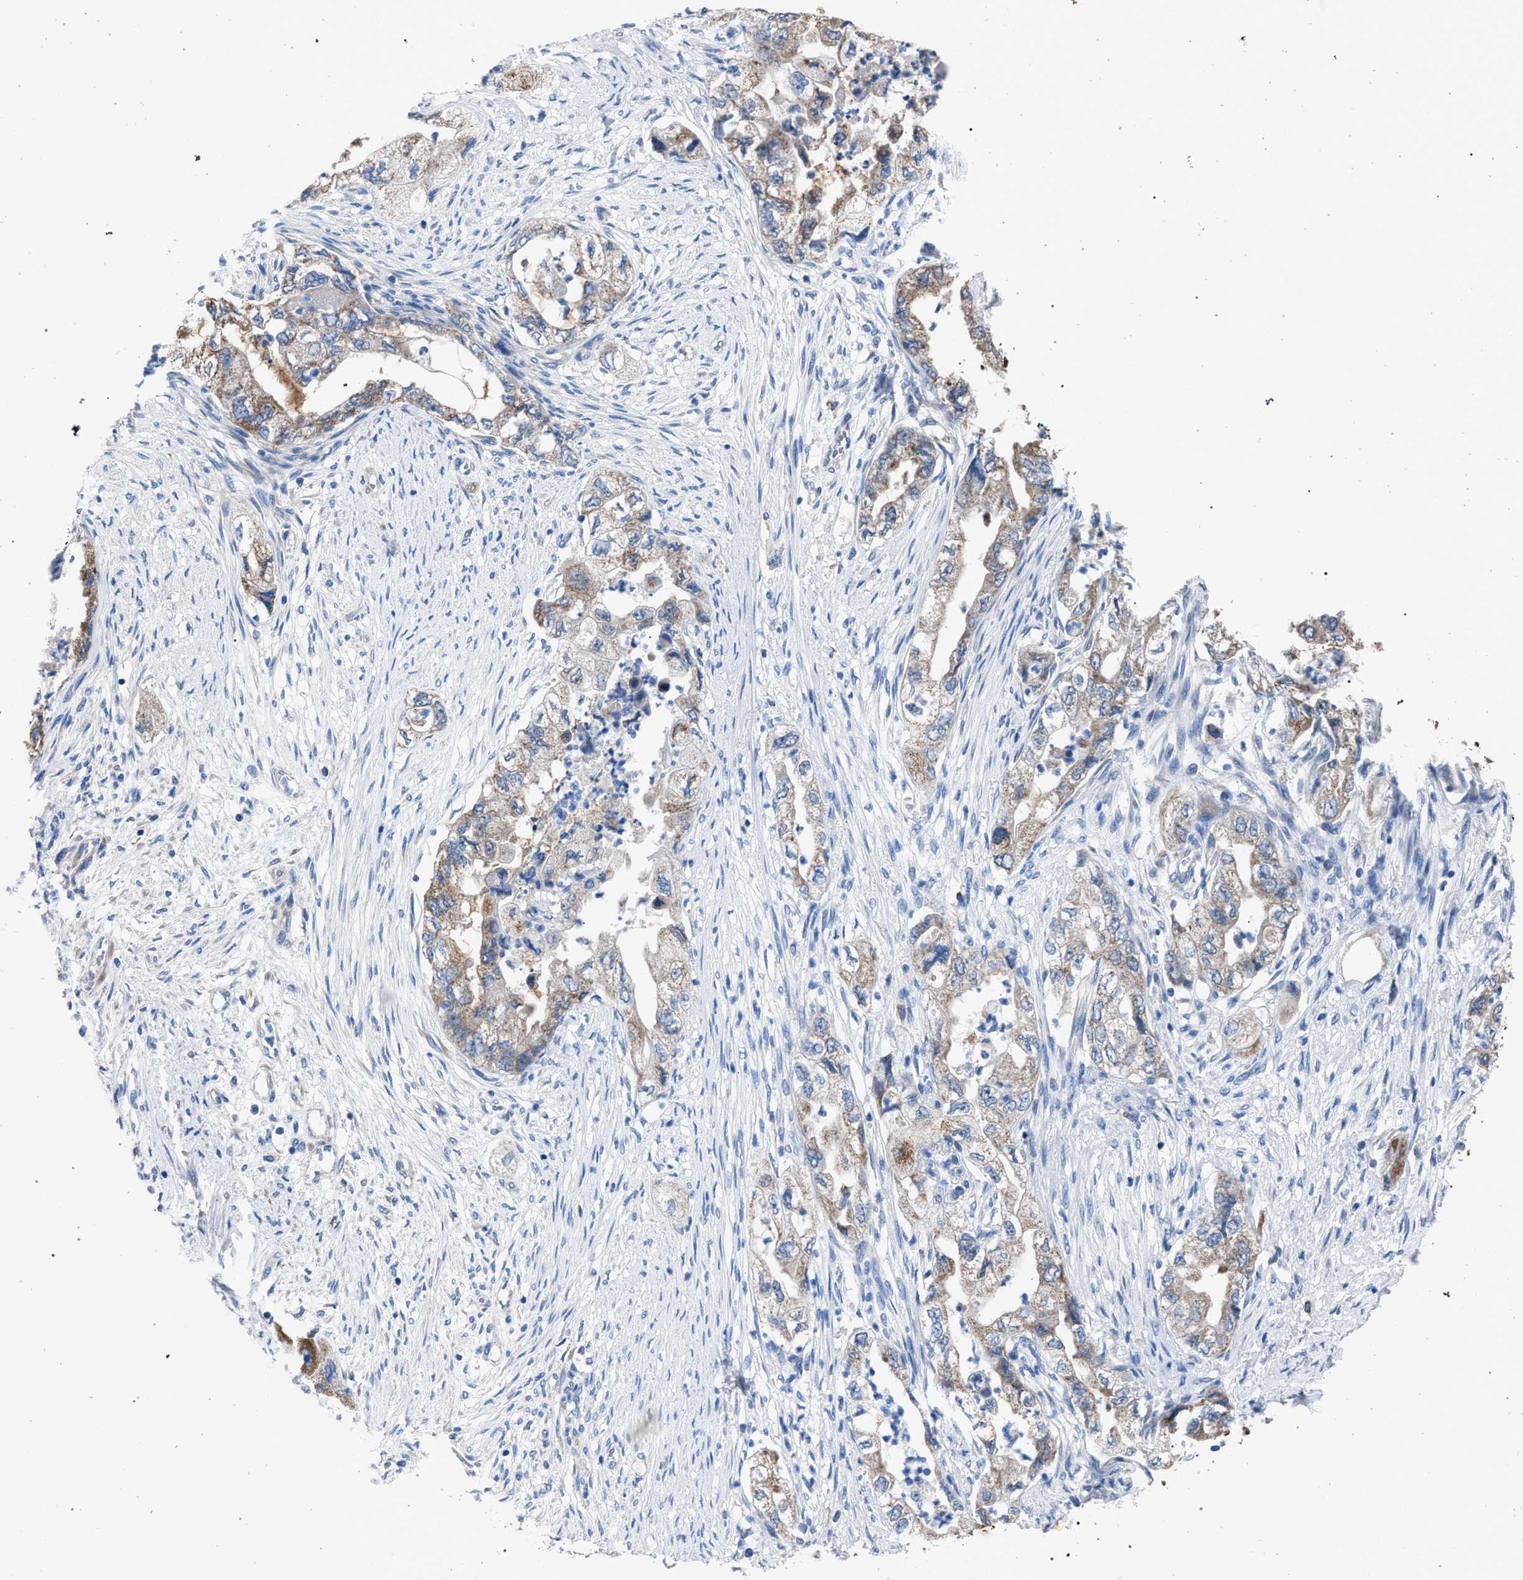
{"staining": {"intensity": "weak", "quantity": "25%-75%", "location": "cytoplasmic/membranous"}, "tissue": "pancreatic cancer", "cell_type": "Tumor cells", "image_type": "cancer", "snomed": [{"axis": "morphology", "description": "Adenocarcinoma, NOS"}, {"axis": "topography", "description": "Pancreas"}], "caption": "This is an image of immunohistochemistry (IHC) staining of pancreatic adenocarcinoma, which shows weak staining in the cytoplasmic/membranous of tumor cells.", "gene": "CRYZ", "patient": {"sex": "female", "age": 73}}